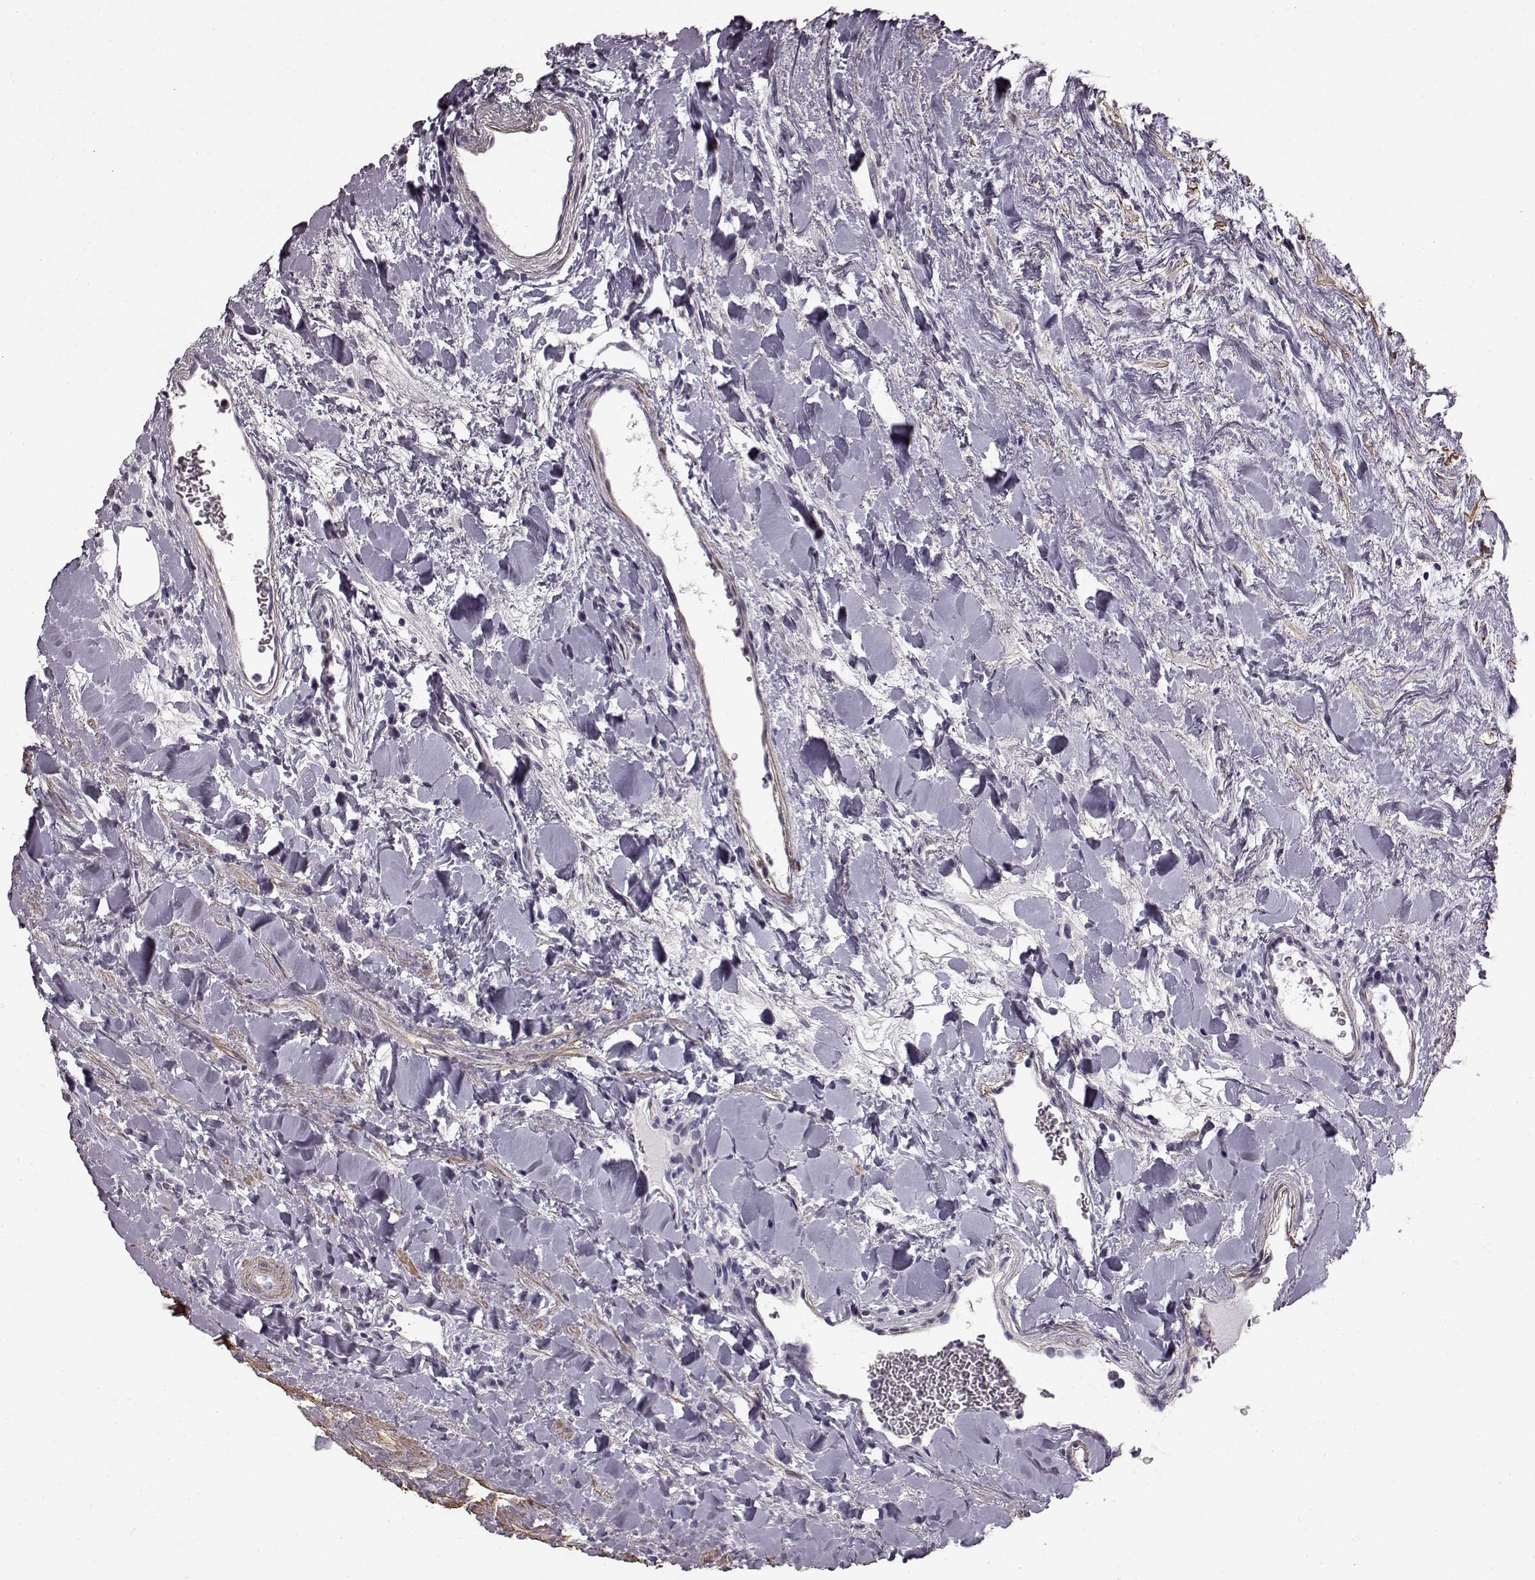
{"staining": {"intensity": "negative", "quantity": "none", "location": "none"}, "tissue": "urothelial cancer", "cell_type": "Tumor cells", "image_type": "cancer", "snomed": [{"axis": "morphology", "description": "Urothelial carcinoma, Low grade"}, {"axis": "topography", "description": "Urinary bladder"}], "caption": "IHC micrograph of human low-grade urothelial carcinoma stained for a protein (brown), which demonstrates no staining in tumor cells. (Stains: DAB (3,3'-diaminobenzidine) immunohistochemistry (IHC) with hematoxylin counter stain, Microscopy: brightfield microscopy at high magnification).", "gene": "SLCO3A1", "patient": {"sex": "male", "age": 78}}